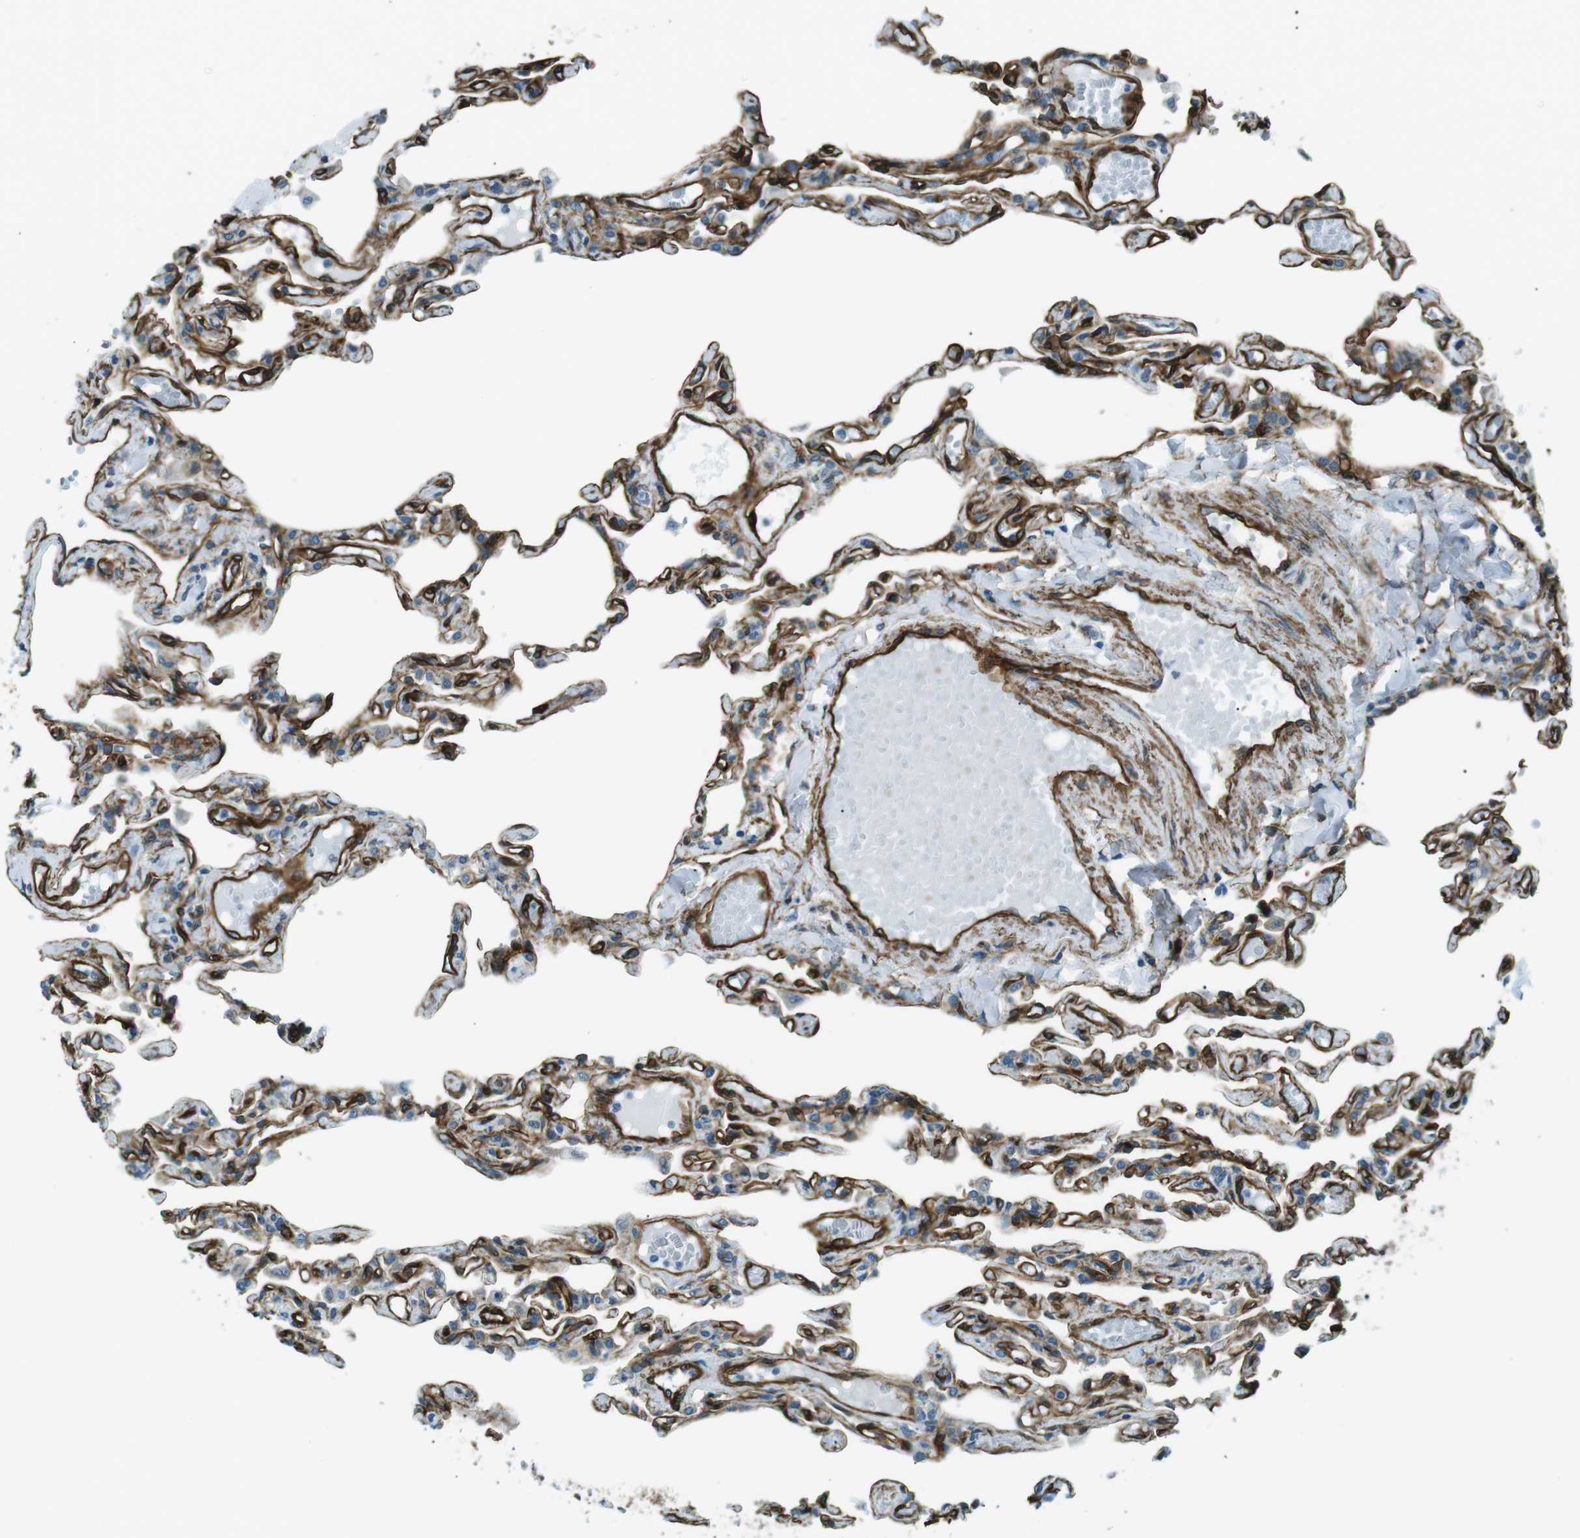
{"staining": {"intensity": "weak", "quantity": "<25%", "location": "cytoplasmic/membranous"}, "tissue": "lung", "cell_type": "Alveolar cells", "image_type": "normal", "snomed": [{"axis": "morphology", "description": "Normal tissue, NOS"}, {"axis": "topography", "description": "Lung"}], "caption": "An immunohistochemistry (IHC) histopathology image of normal lung is shown. There is no staining in alveolar cells of lung.", "gene": "ODR4", "patient": {"sex": "male", "age": 21}}